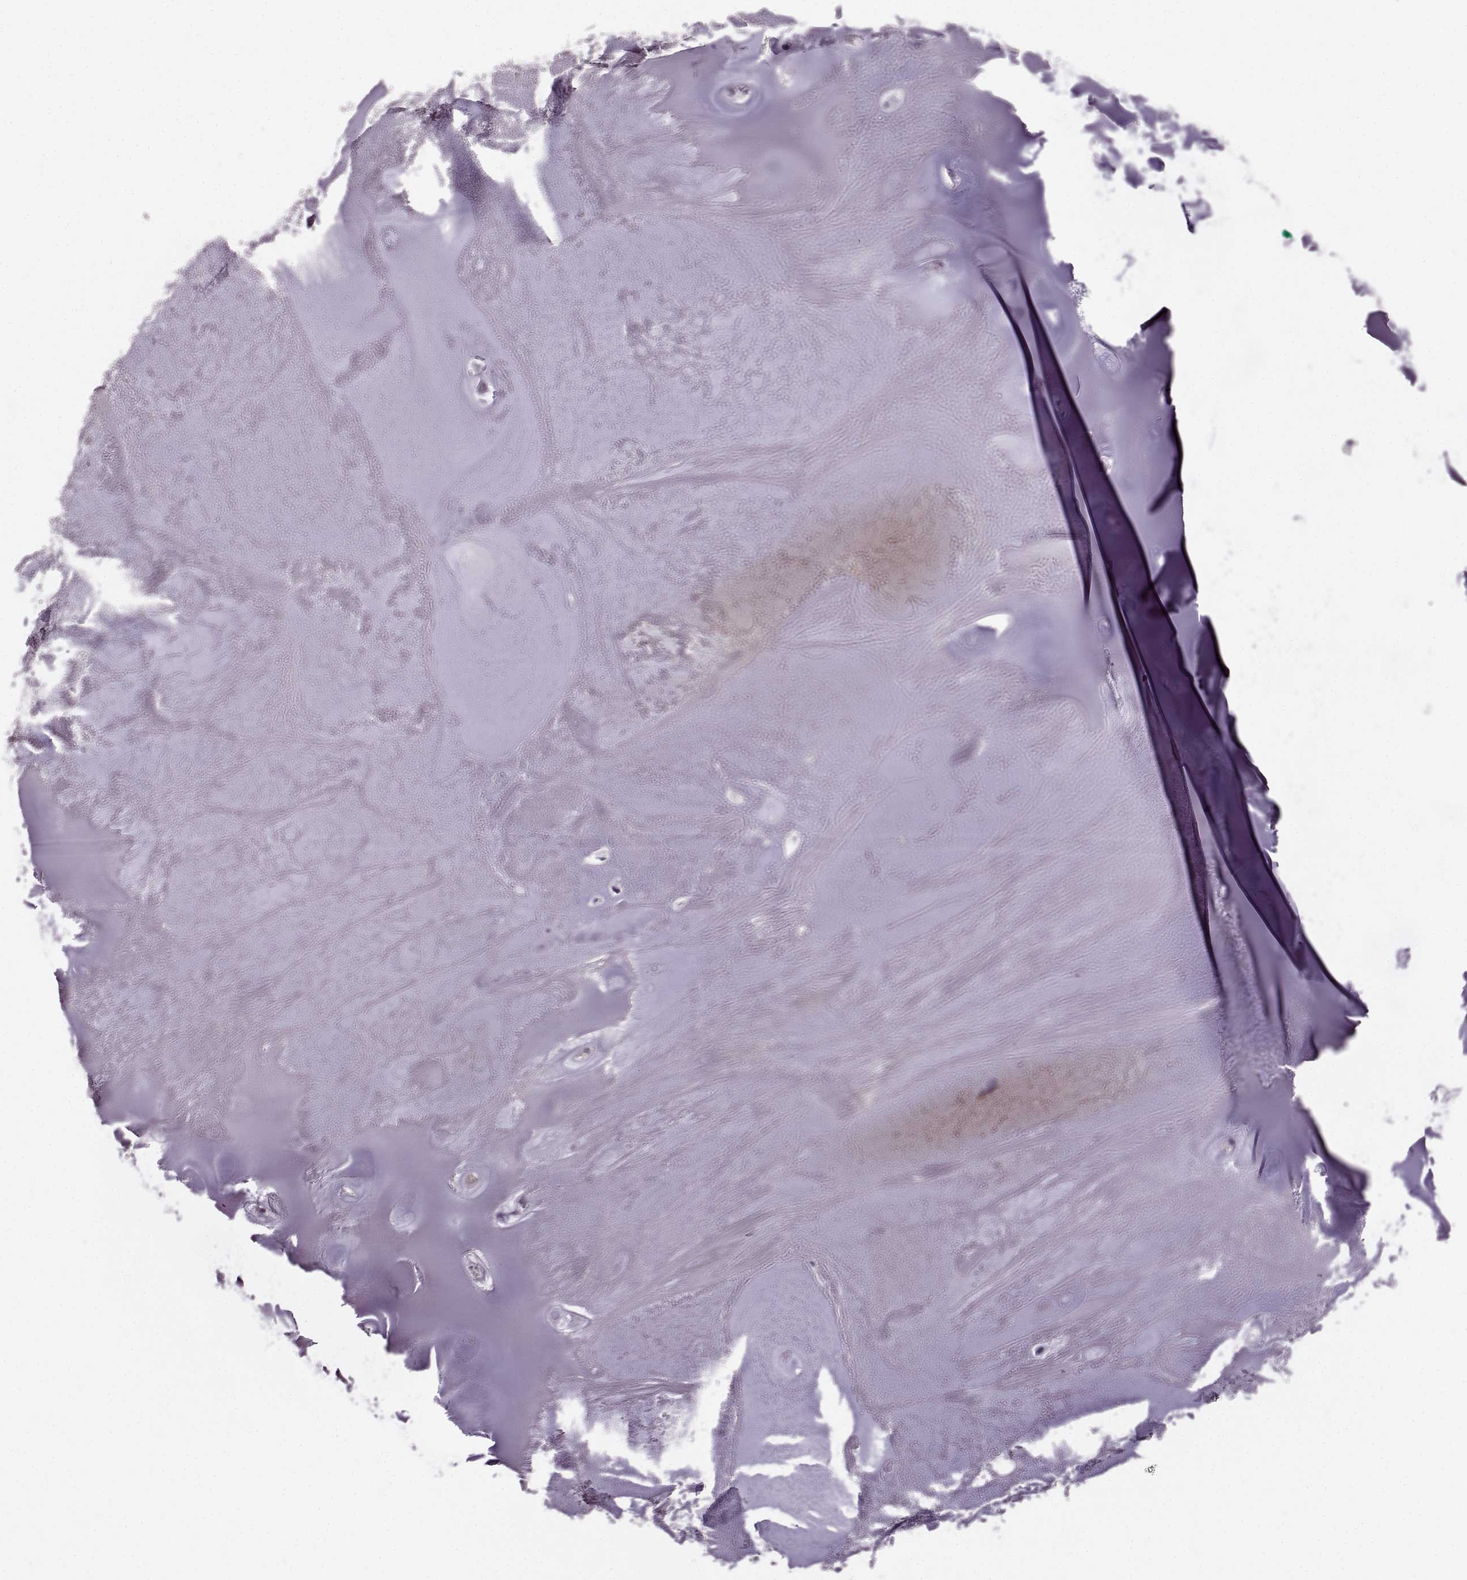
{"staining": {"intensity": "negative", "quantity": "none", "location": "none"}, "tissue": "adipose tissue", "cell_type": "Adipocytes", "image_type": "normal", "snomed": [{"axis": "morphology", "description": "Normal tissue, NOS"}, {"axis": "morphology", "description": "Squamous cell carcinoma, NOS"}, {"axis": "topography", "description": "Cartilage tissue"}, {"axis": "topography", "description": "Lung"}], "caption": "Immunohistochemistry (IHC) histopathology image of benign human adipose tissue stained for a protein (brown), which displays no expression in adipocytes.", "gene": "GRK1", "patient": {"sex": "male", "age": 66}}